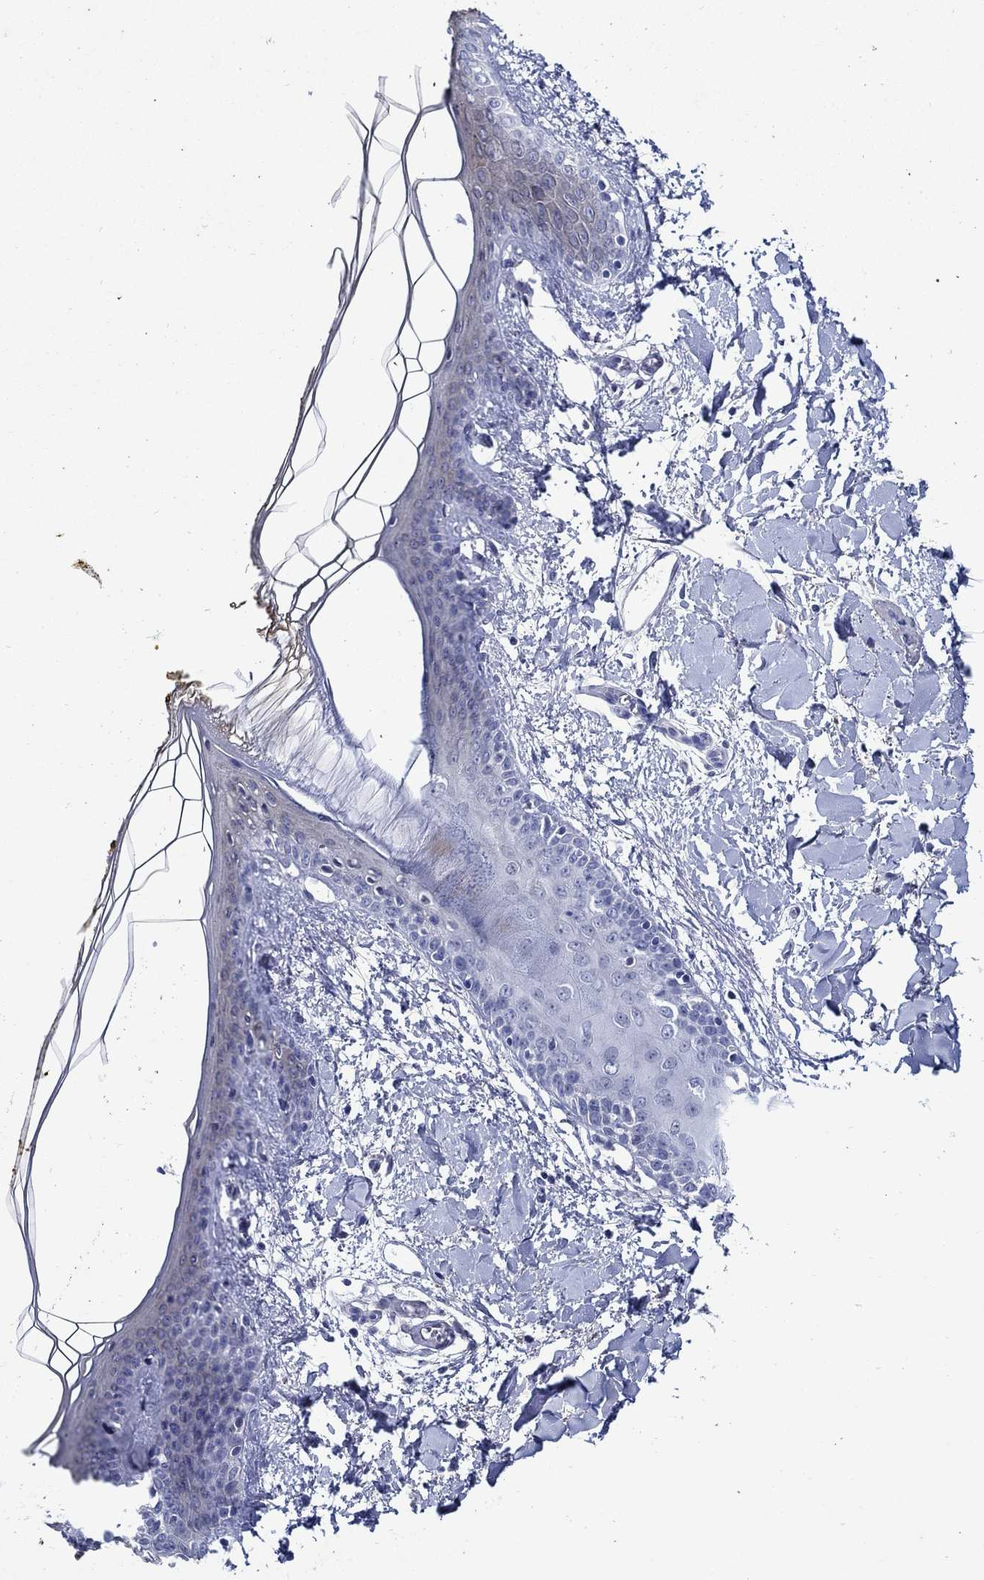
{"staining": {"intensity": "negative", "quantity": "none", "location": "none"}, "tissue": "skin", "cell_type": "Fibroblasts", "image_type": "normal", "snomed": [{"axis": "morphology", "description": "Normal tissue, NOS"}, {"axis": "topography", "description": "Skin"}], "caption": "Skin was stained to show a protein in brown. There is no significant positivity in fibroblasts. (DAB IHC with hematoxylin counter stain).", "gene": "MC2R", "patient": {"sex": "female", "age": 34}}